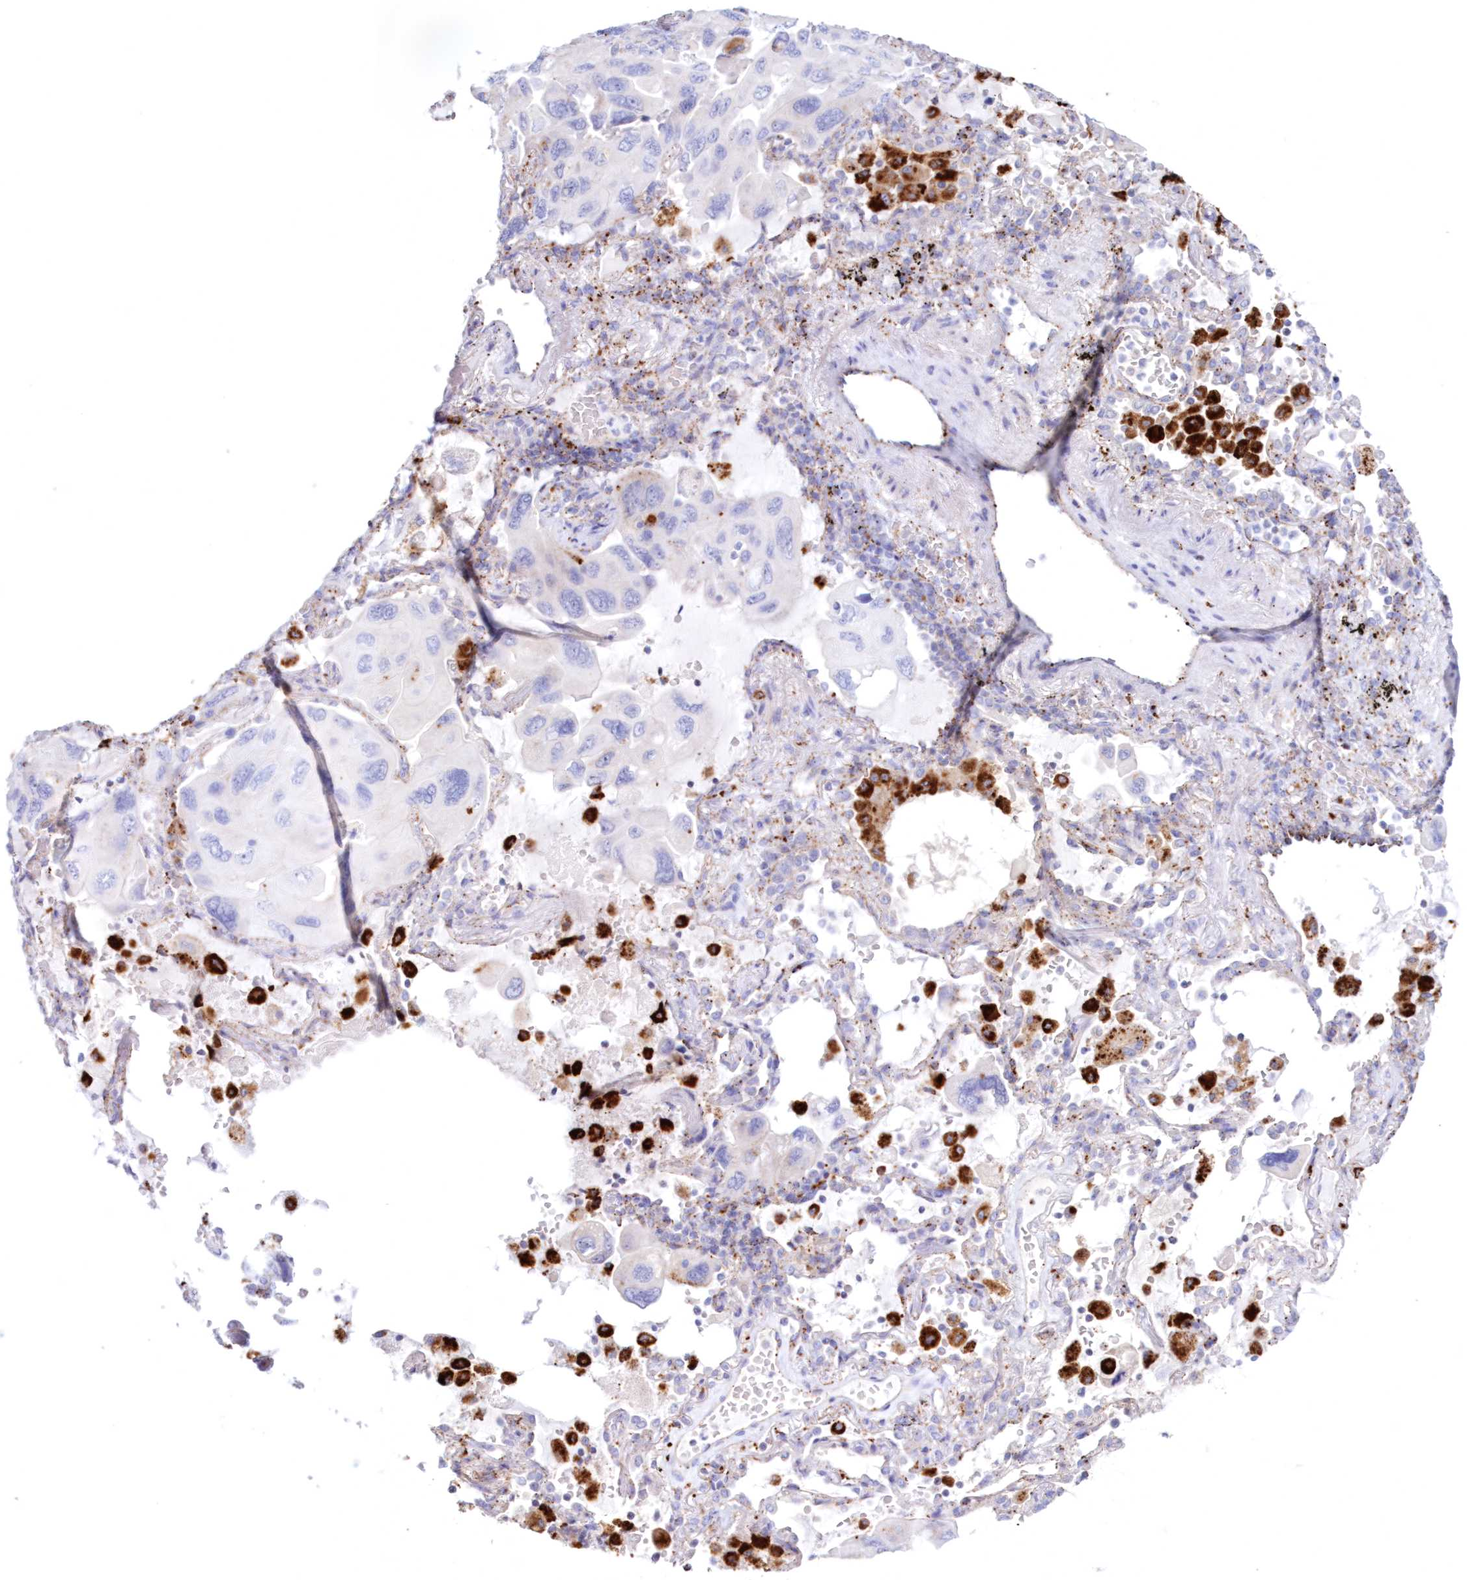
{"staining": {"intensity": "negative", "quantity": "none", "location": "none"}, "tissue": "lung cancer", "cell_type": "Tumor cells", "image_type": "cancer", "snomed": [{"axis": "morphology", "description": "Squamous cell carcinoma, NOS"}, {"axis": "topography", "description": "Lung"}], "caption": "There is no significant positivity in tumor cells of squamous cell carcinoma (lung).", "gene": "TPP1", "patient": {"sex": "female", "age": 73}}